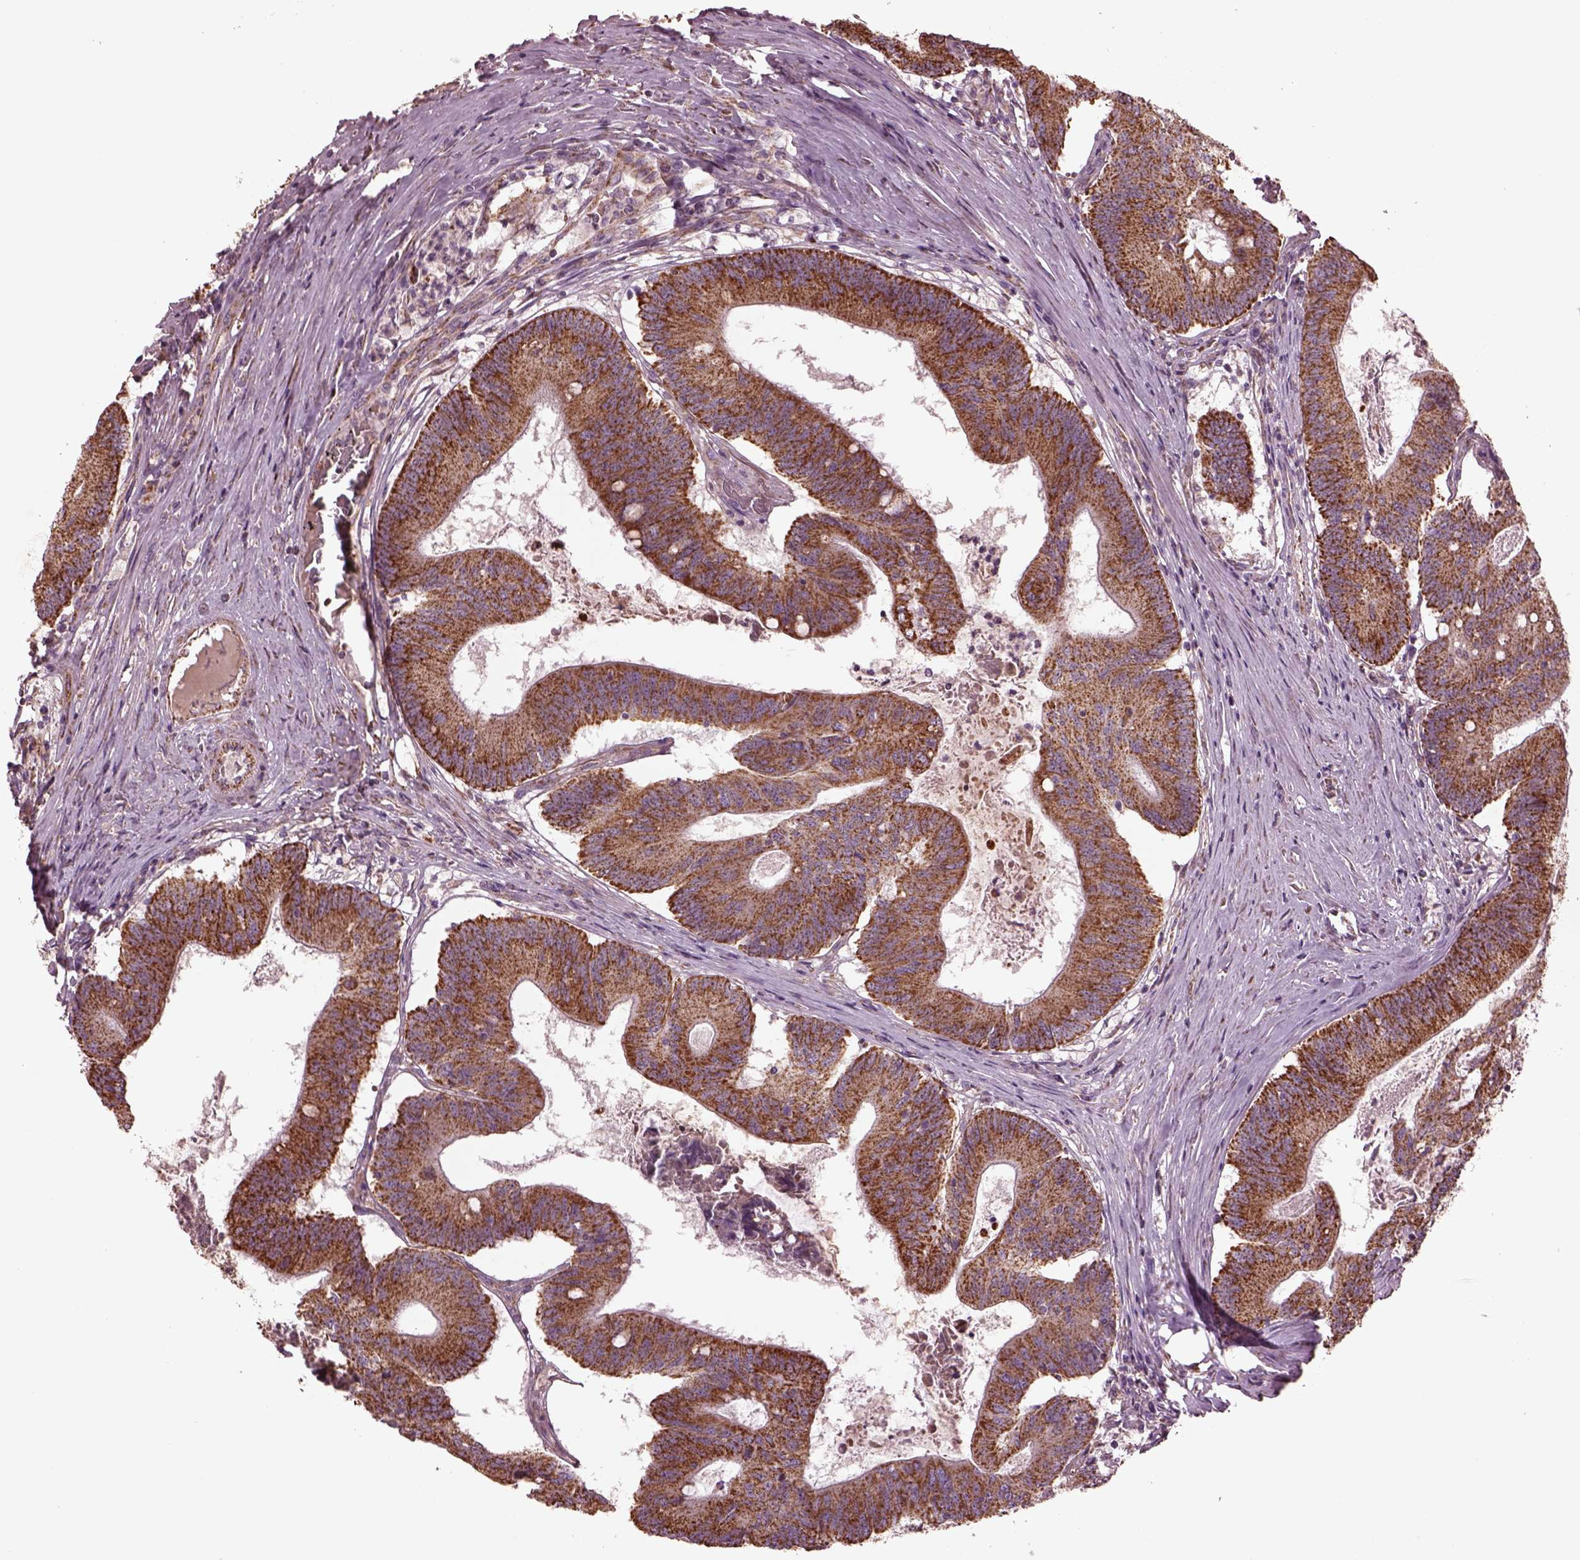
{"staining": {"intensity": "moderate", "quantity": ">75%", "location": "cytoplasmic/membranous"}, "tissue": "colorectal cancer", "cell_type": "Tumor cells", "image_type": "cancer", "snomed": [{"axis": "morphology", "description": "Adenocarcinoma, NOS"}, {"axis": "topography", "description": "Colon"}], "caption": "A photomicrograph showing moderate cytoplasmic/membranous positivity in about >75% of tumor cells in colorectal adenocarcinoma, as visualized by brown immunohistochemical staining.", "gene": "TMEM254", "patient": {"sex": "female", "age": 70}}